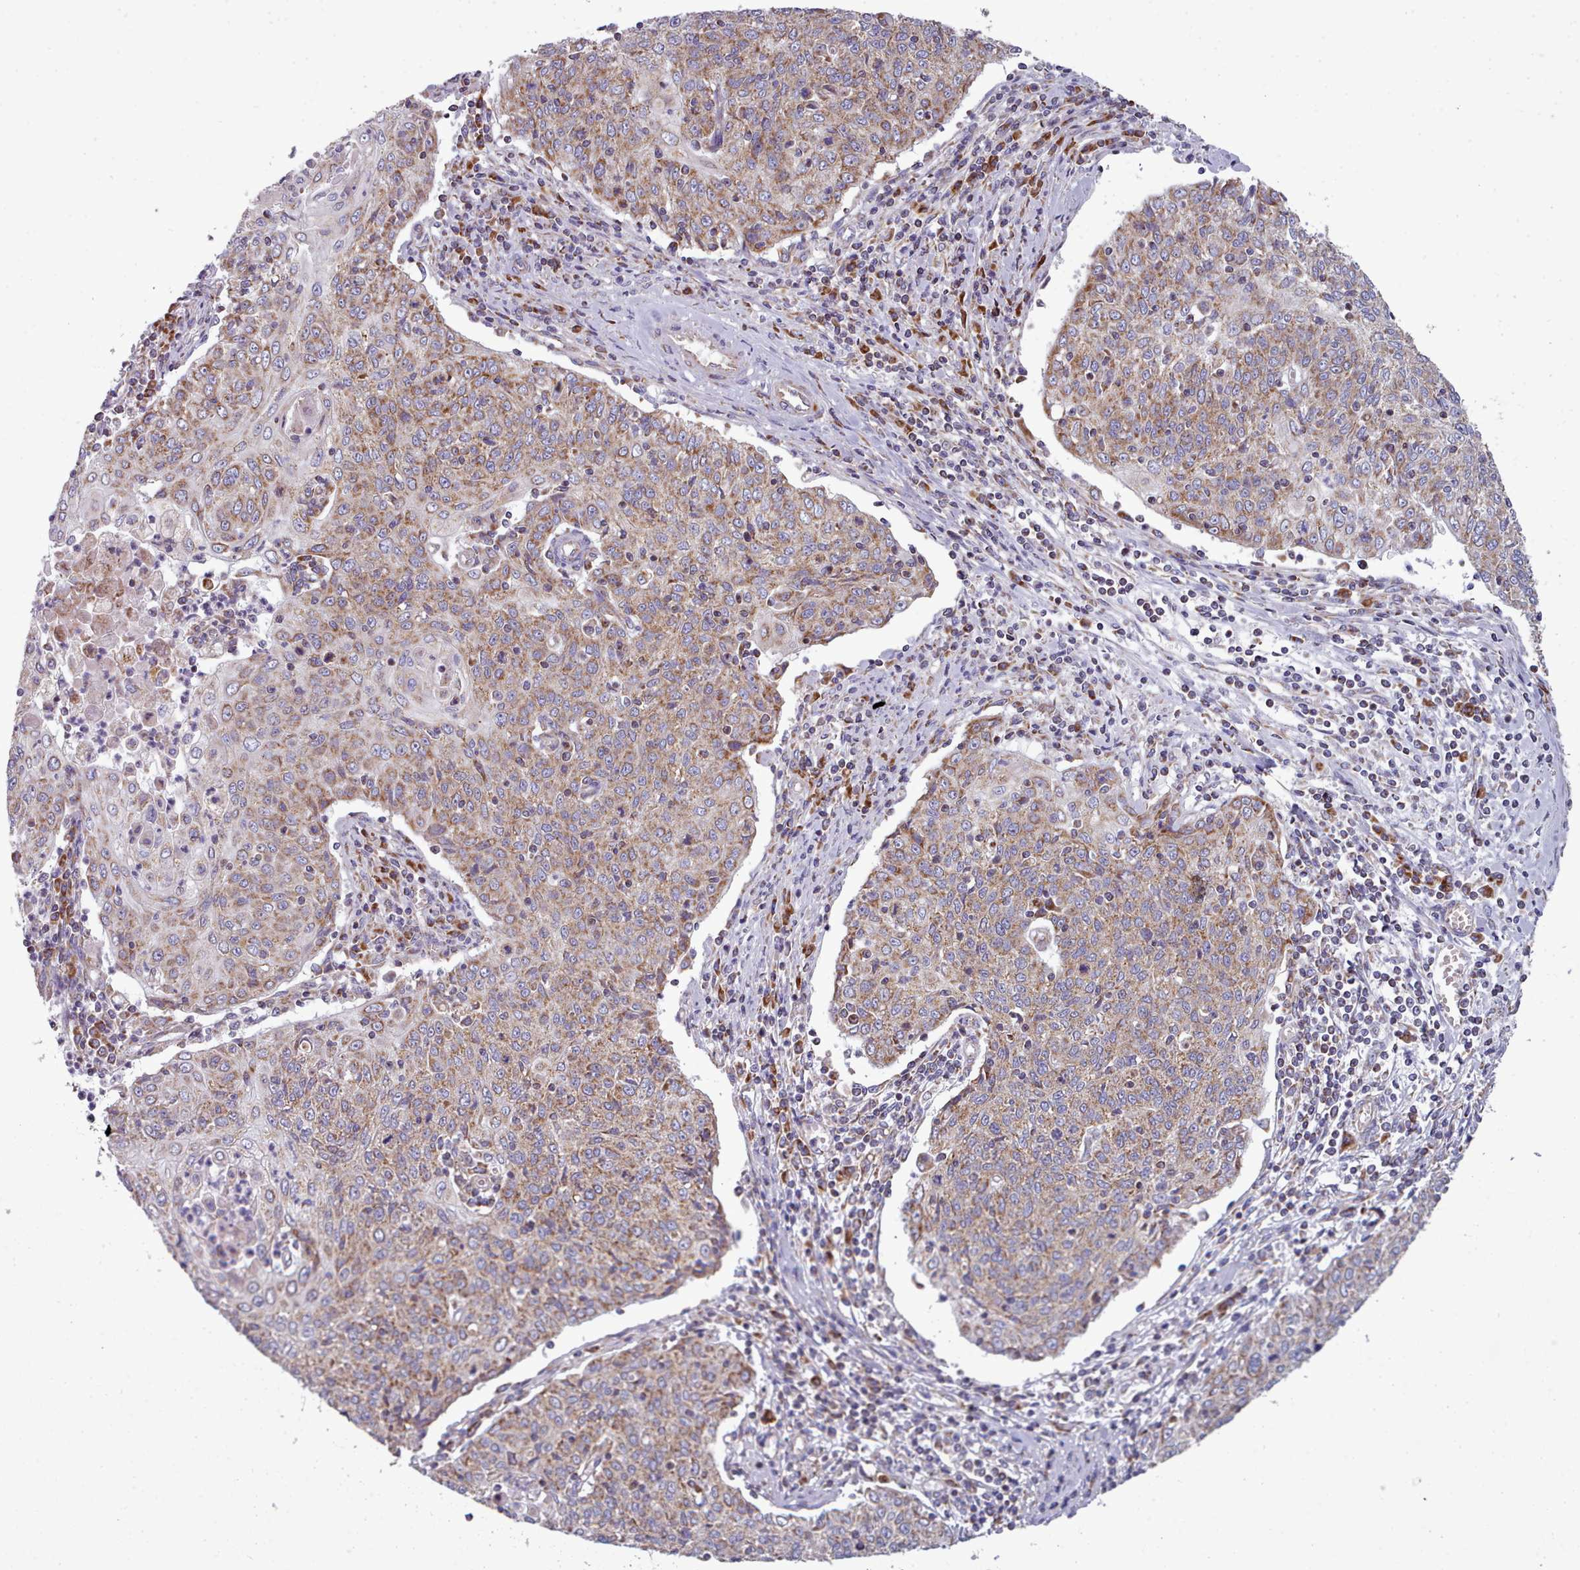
{"staining": {"intensity": "weak", "quantity": ">75%", "location": "cytoplasmic/membranous"}, "tissue": "cervical cancer", "cell_type": "Tumor cells", "image_type": "cancer", "snomed": [{"axis": "morphology", "description": "Squamous cell carcinoma, NOS"}, {"axis": "topography", "description": "Cervix"}], "caption": "A brown stain highlights weak cytoplasmic/membranous staining of a protein in squamous cell carcinoma (cervical) tumor cells.", "gene": "SRP54", "patient": {"sex": "female", "age": 48}}